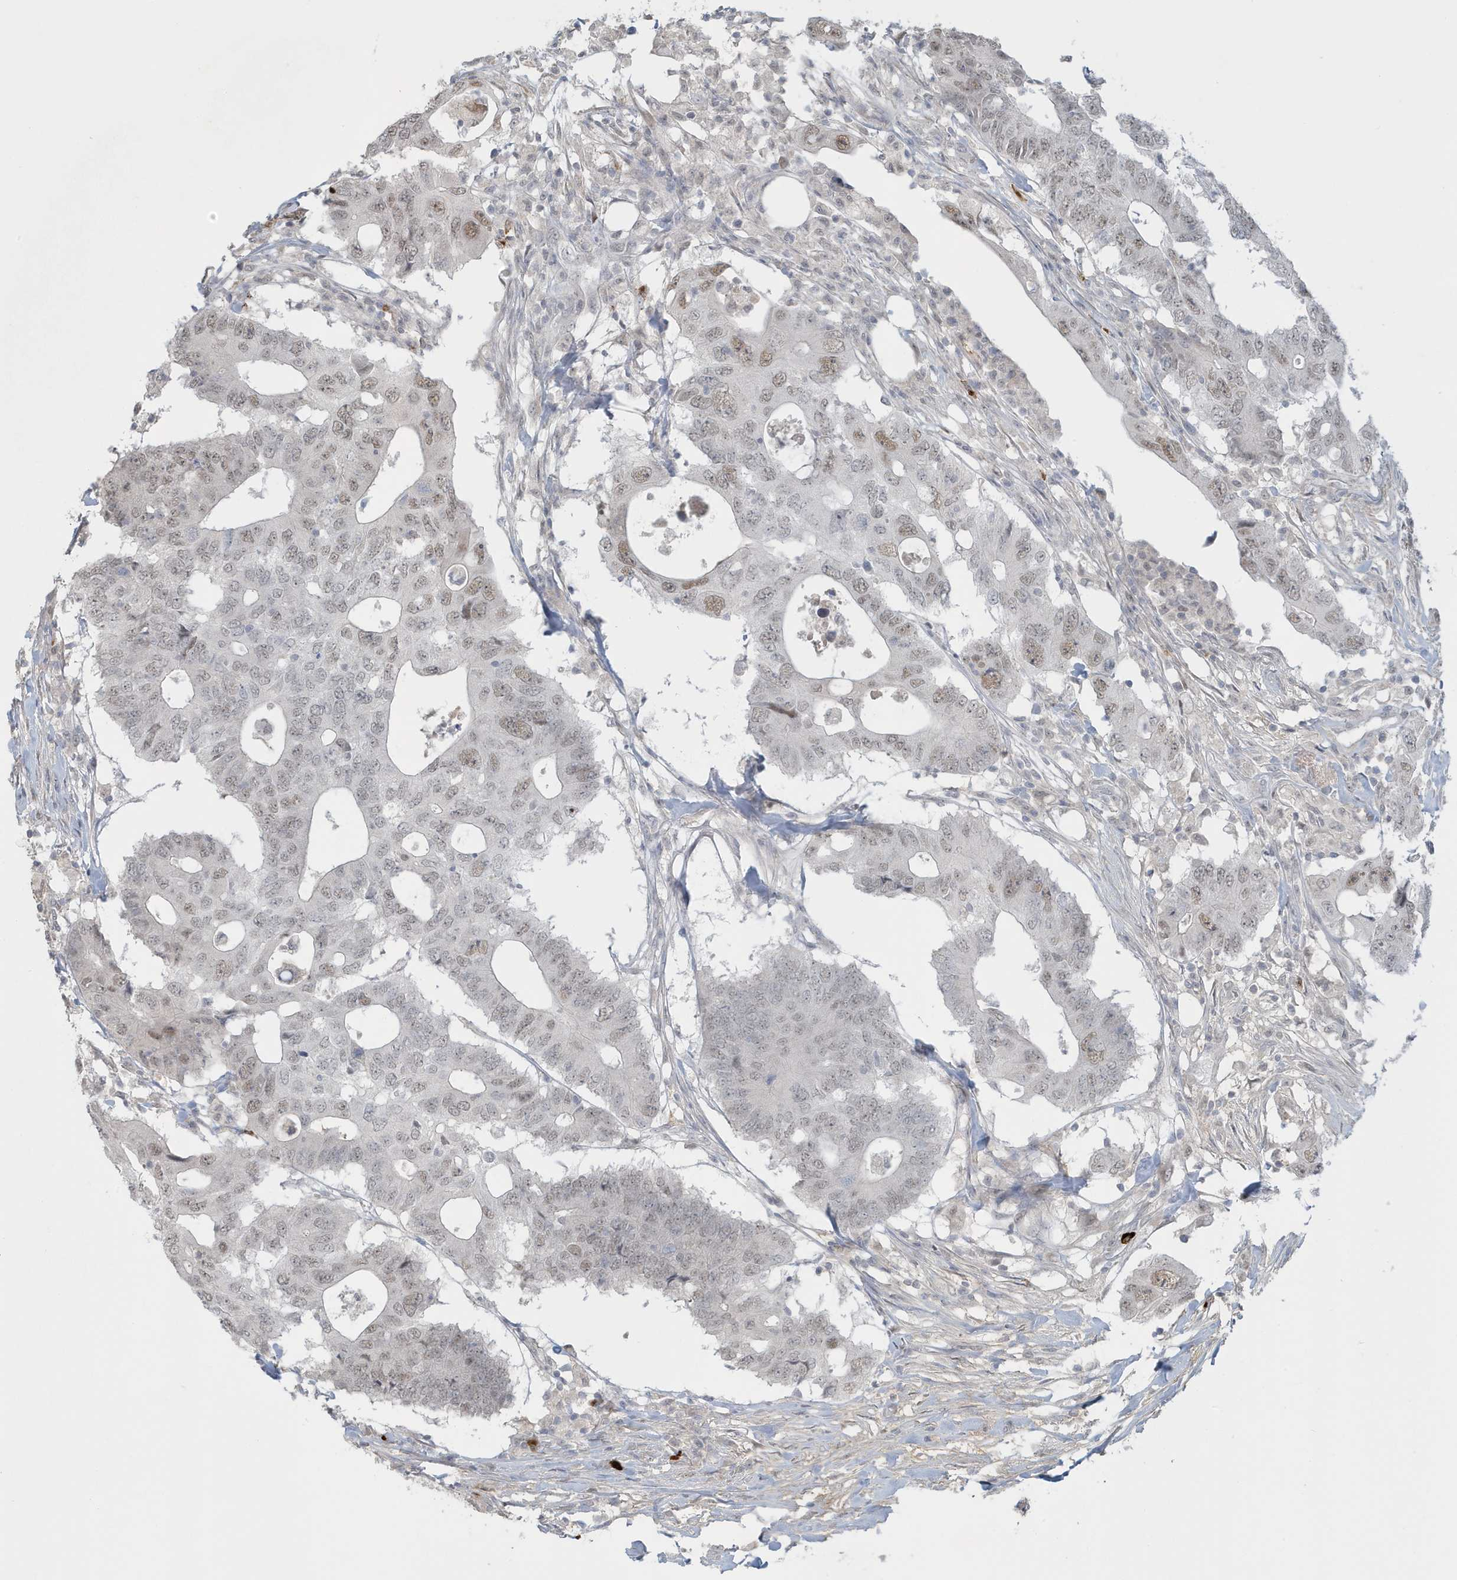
{"staining": {"intensity": "weak", "quantity": "25%-75%", "location": "nuclear"}, "tissue": "colorectal cancer", "cell_type": "Tumor cells", "image_type": "cancer", "snomed": [{"axis": "morphology", "description": "Adenocarcinoma, NOS"}, {"axis": "topography", "description": "Colon"}], "caption": "The histopathology image shows immunohistochemical staining of adenocarcinoma (colorectal). There is weak nuclear positivity is appreciated in about 25%-75% of tumor cells.", "gene": "HERC6", "patient": {"sex": "male", "age": 71}}